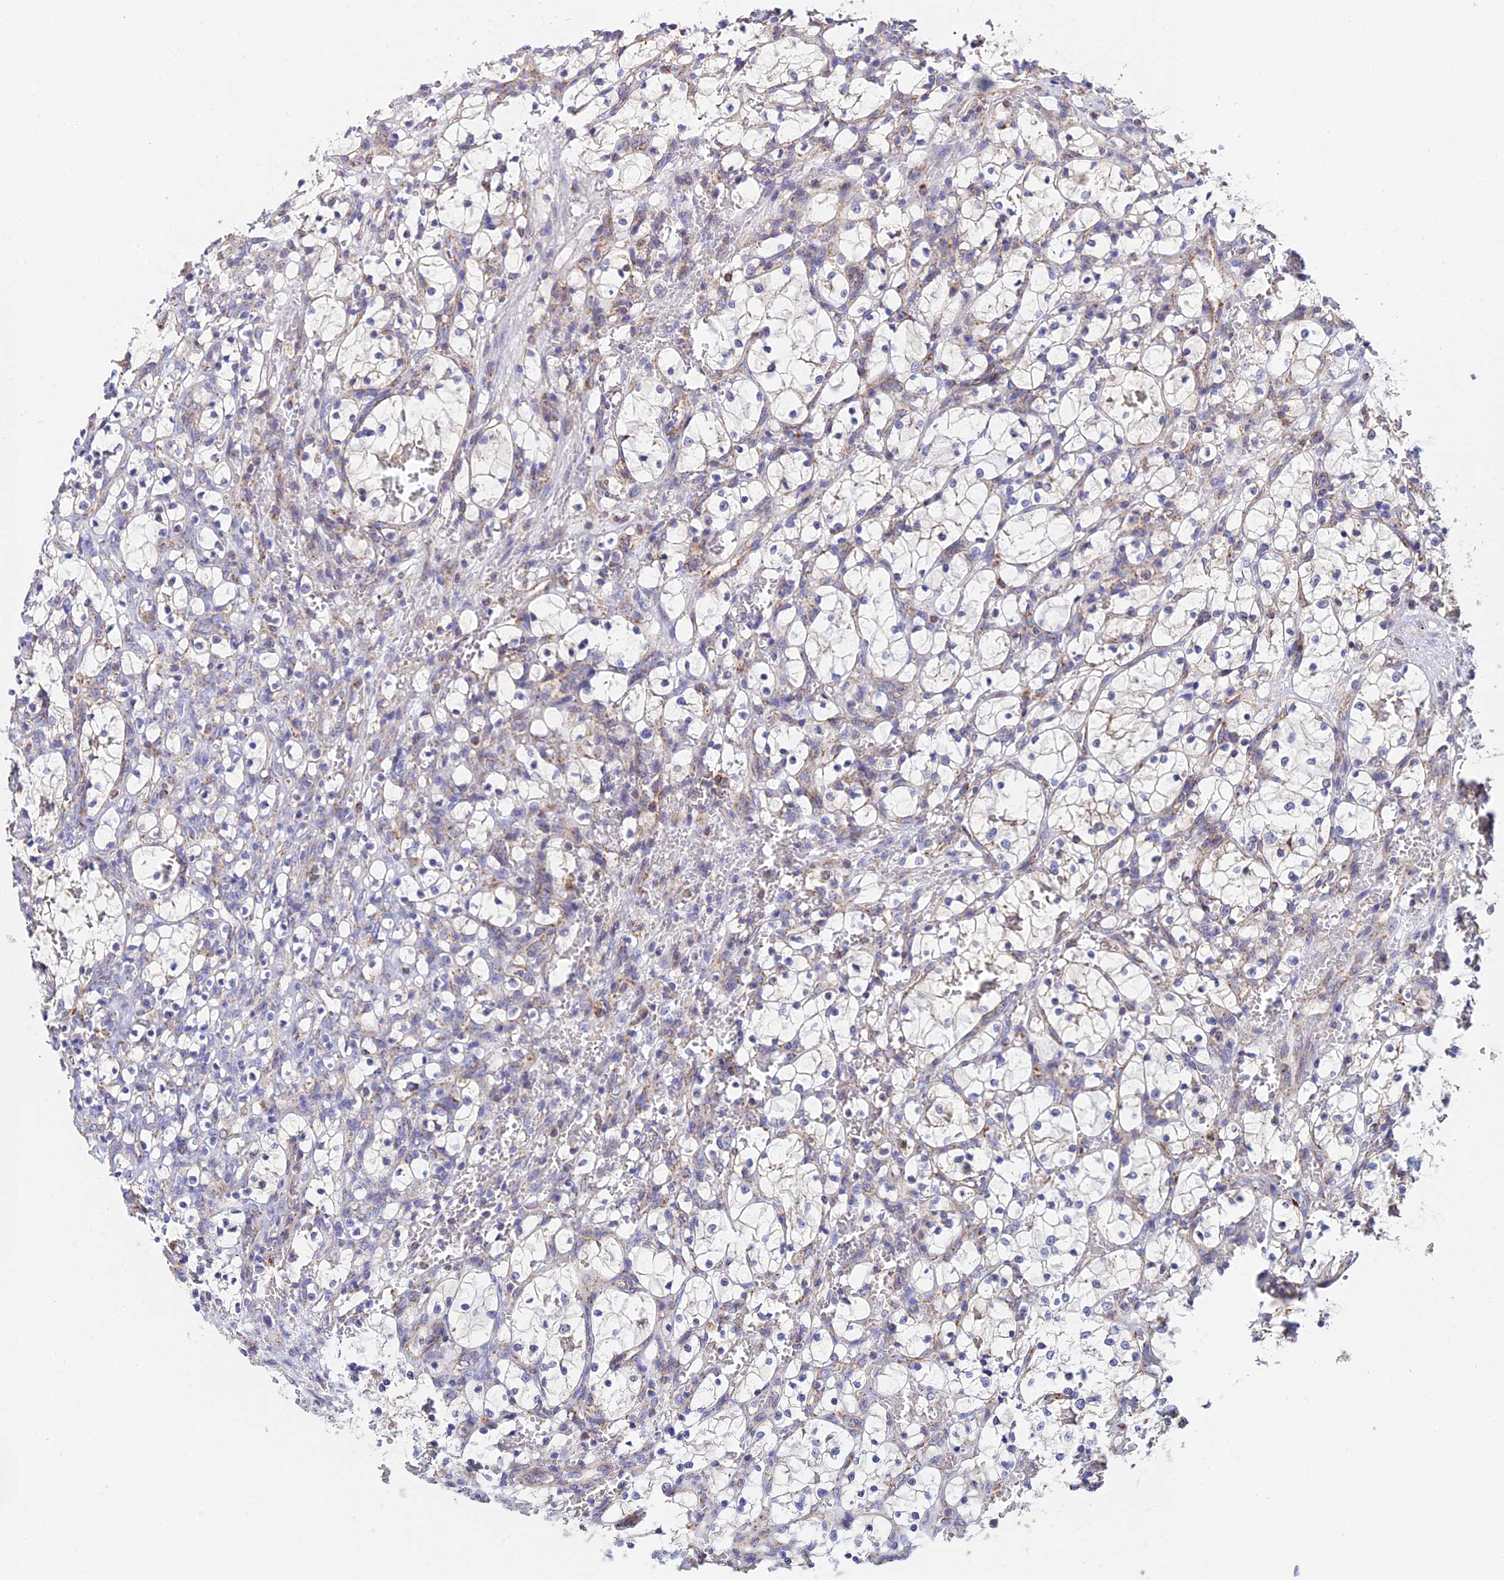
{"staining": {"intensity": "weak", "quantity": "<25%", "location": "cytoplasmic/membranous"}, "tissue": "renal cancer", "cell_type": "Tumor cells", "image_type": "cancer", "snomed": [{"axis": "morphology", "description": "Adenocarcinoma, NOS"}, {"axis": "topography", "description": "Kidney"}], "caption": "DAB immunohistochemical staining of adenocarcinoma (renal) displays no significant positivity in tumor cells.", "gene": "NIPSNAP3A", "patient": {"sex": "female", "age": 69}}